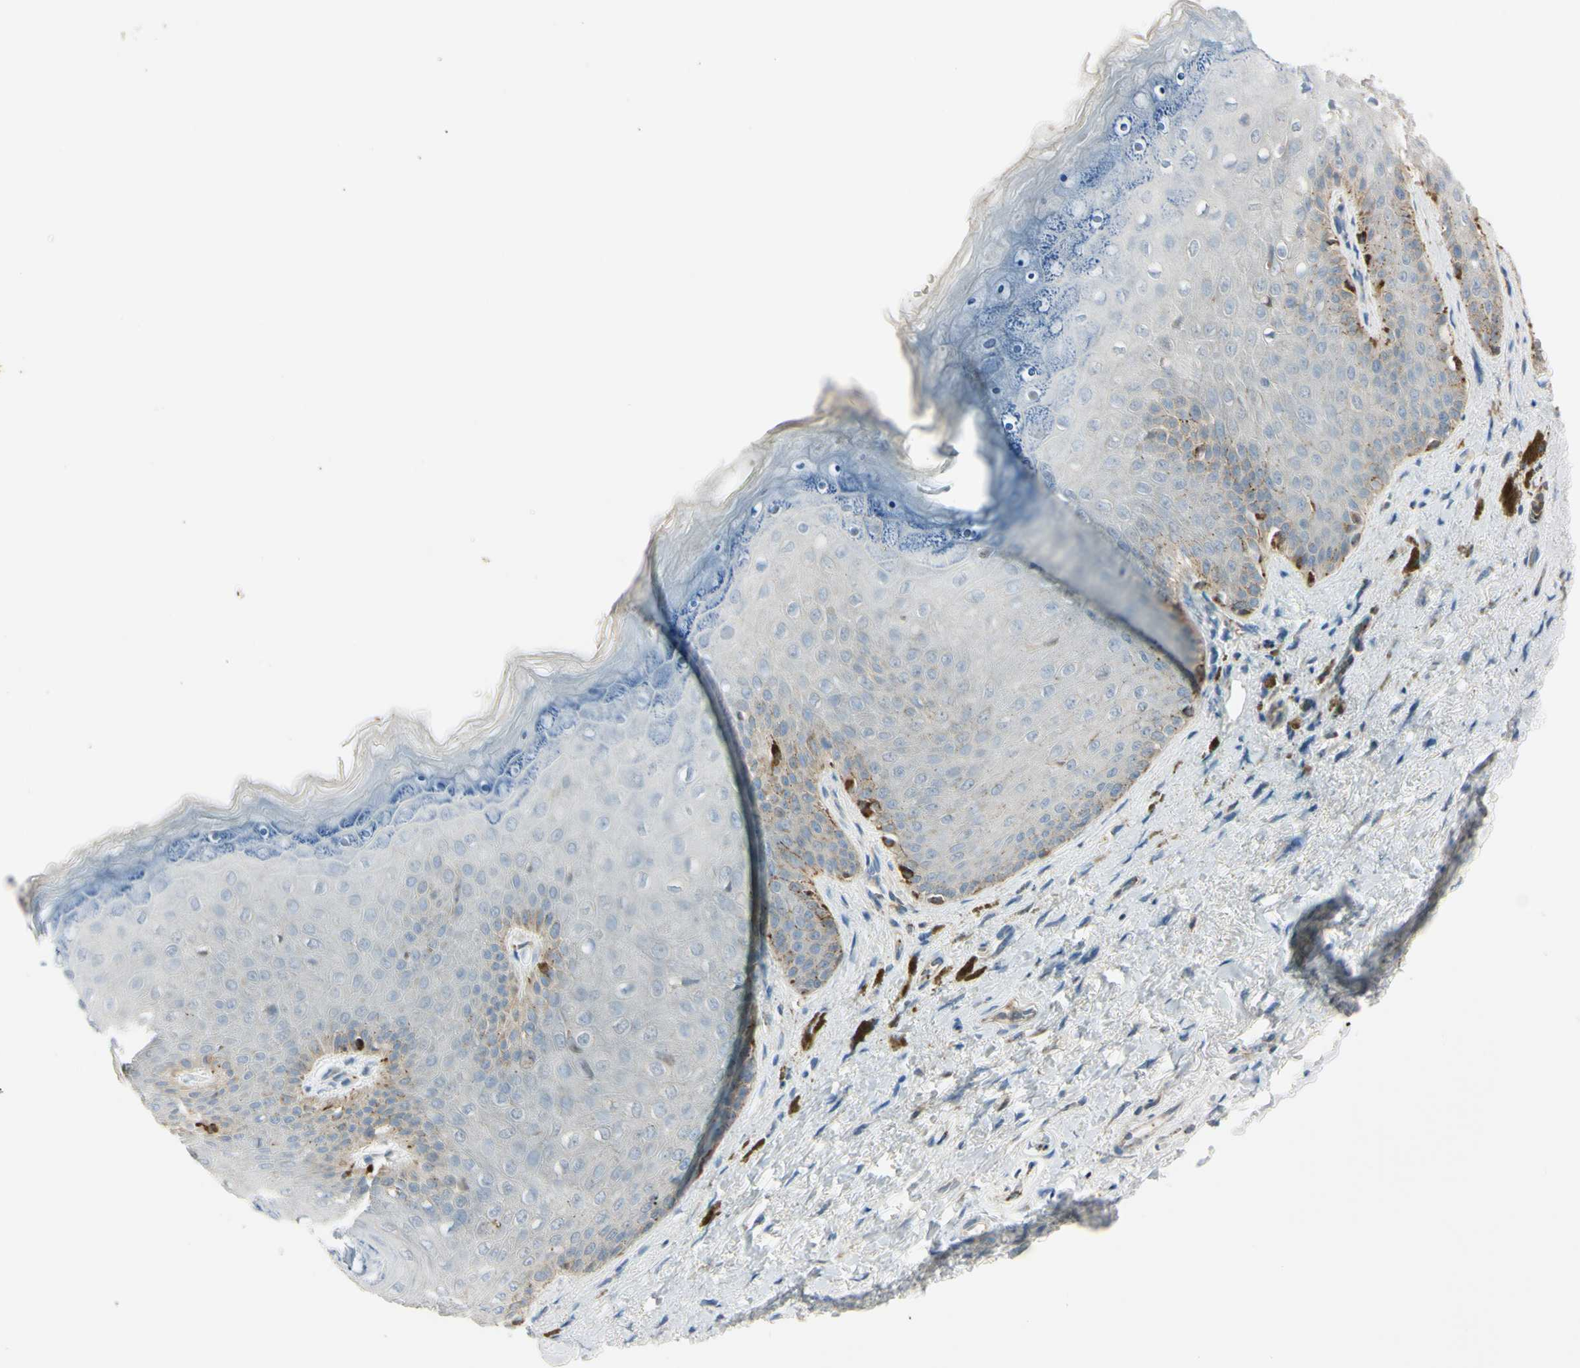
{"staining": {"intensity": "negative", "quantity": "none", "location": "none"}, "tissue": "skin", "cell_type": "Epidermal cells", "image_type": "normal", "snomed": [{"axis": "morphology", "description": "Normal tissue, NOS"}, {"axis": "topography", "description": "Anal"}], "caption": "IHC histopathology image of normal skin stained for a protein (brown), which exhibits no staining in epidermal cells.", "gene": "CYRIB", "patient": {"sex": "female", "age": 46}}